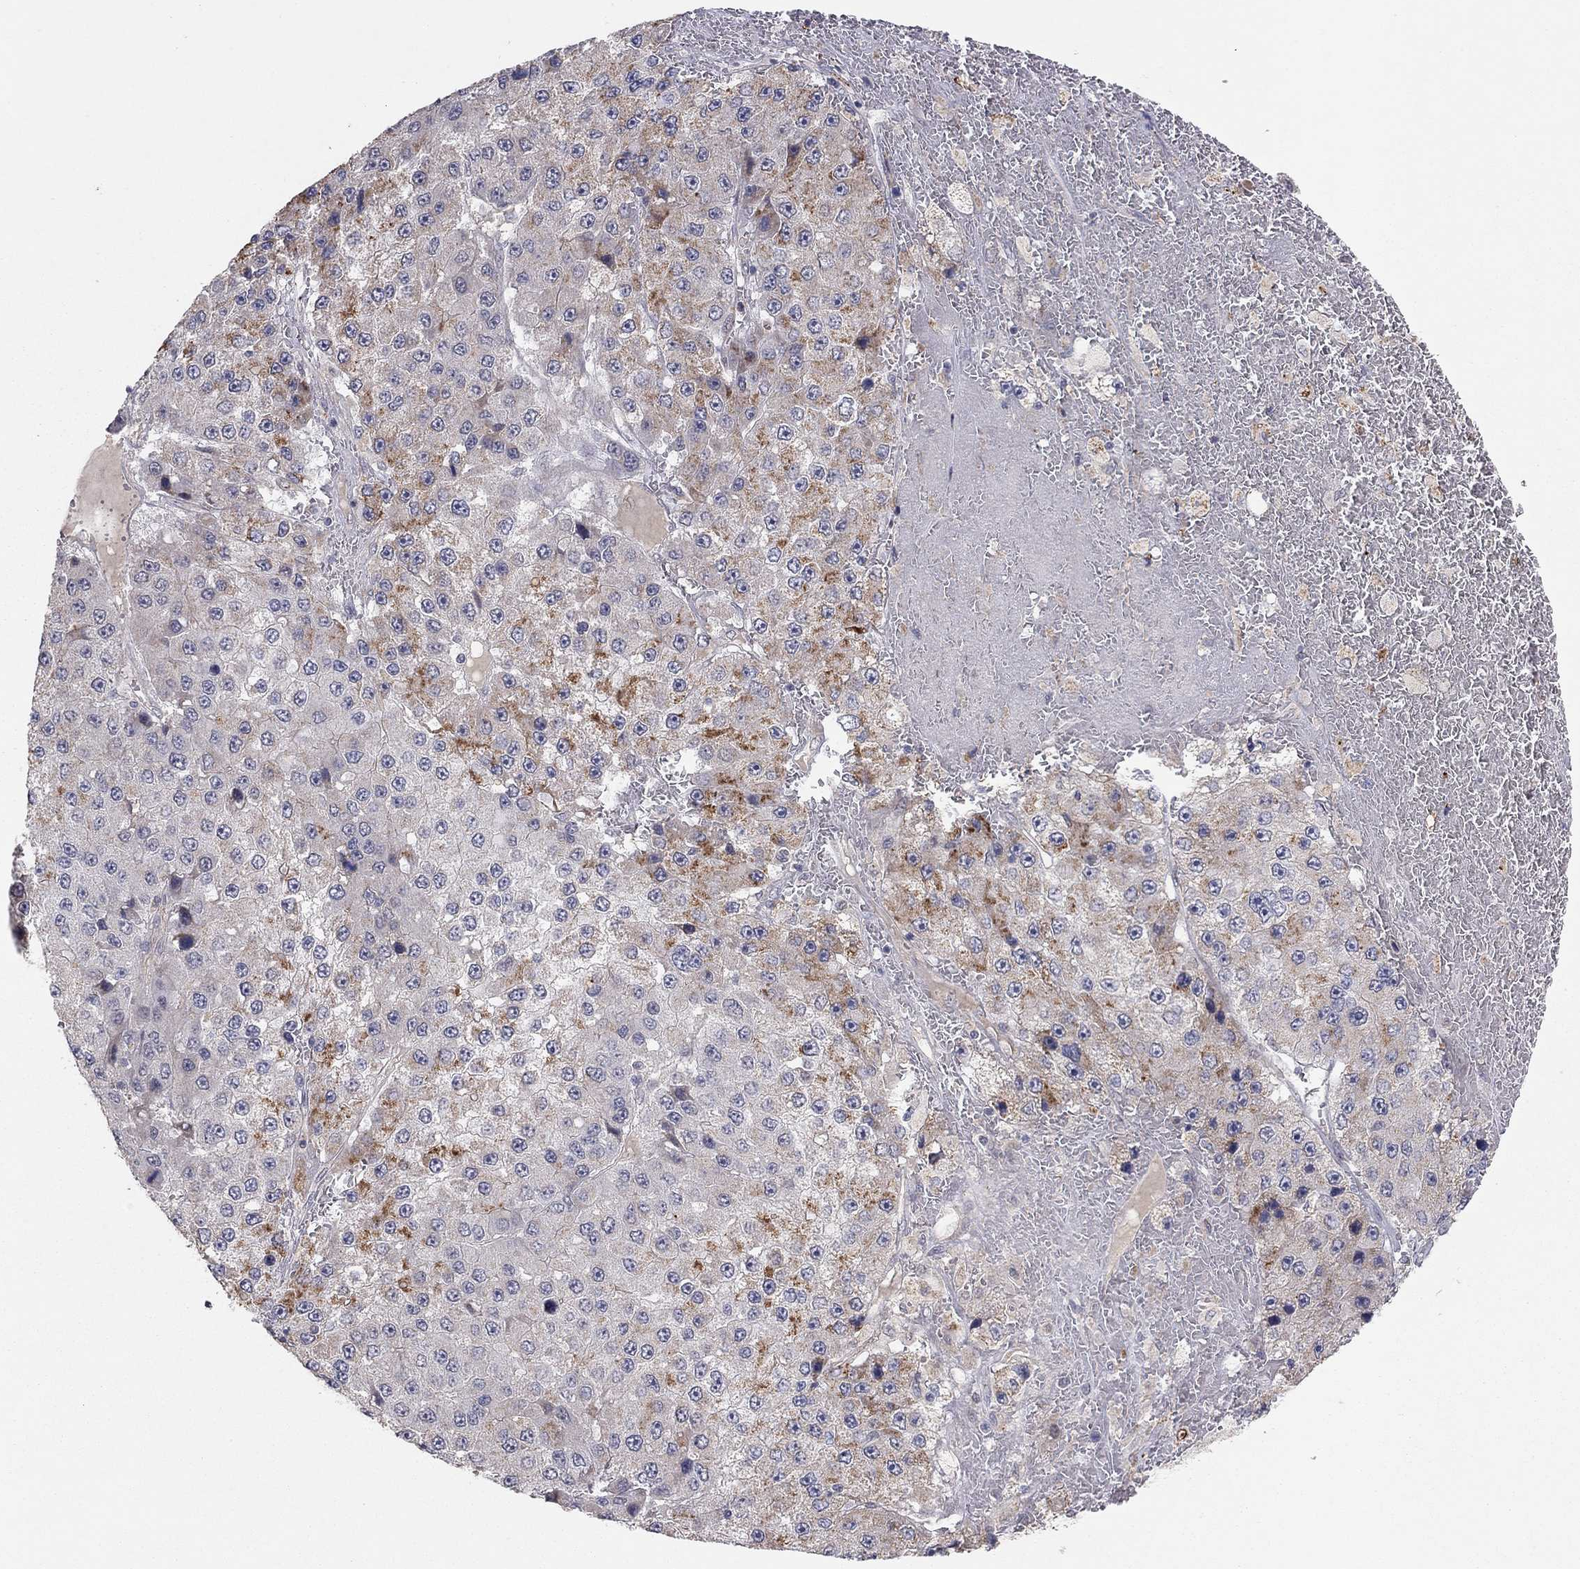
{"staining": {"intensity": "moderate", "quantity": "25%-75%", "location": "cytoplasmic/membranous"}, "tissue": "liver cancer", "cell_type": "Tumor cells", "image_type": "cancer", "snomed": [{"axis": "morphology", "description": "Carcinoma, Hepatocellular, NOS"}, {"axis": "topography", "description": "Liver"}], "caption": "The immunohistochemical stain shows moderate cytoplasmic/membranous positivity in tumor cells of liver cancer tissue. The protein is stained brown, and the nuclei are stained in blue (DAB IHC with brightfield microscopy, high magnification).", "gene": "CRACDL", "patient": {"sex": "female", "age": 73}}